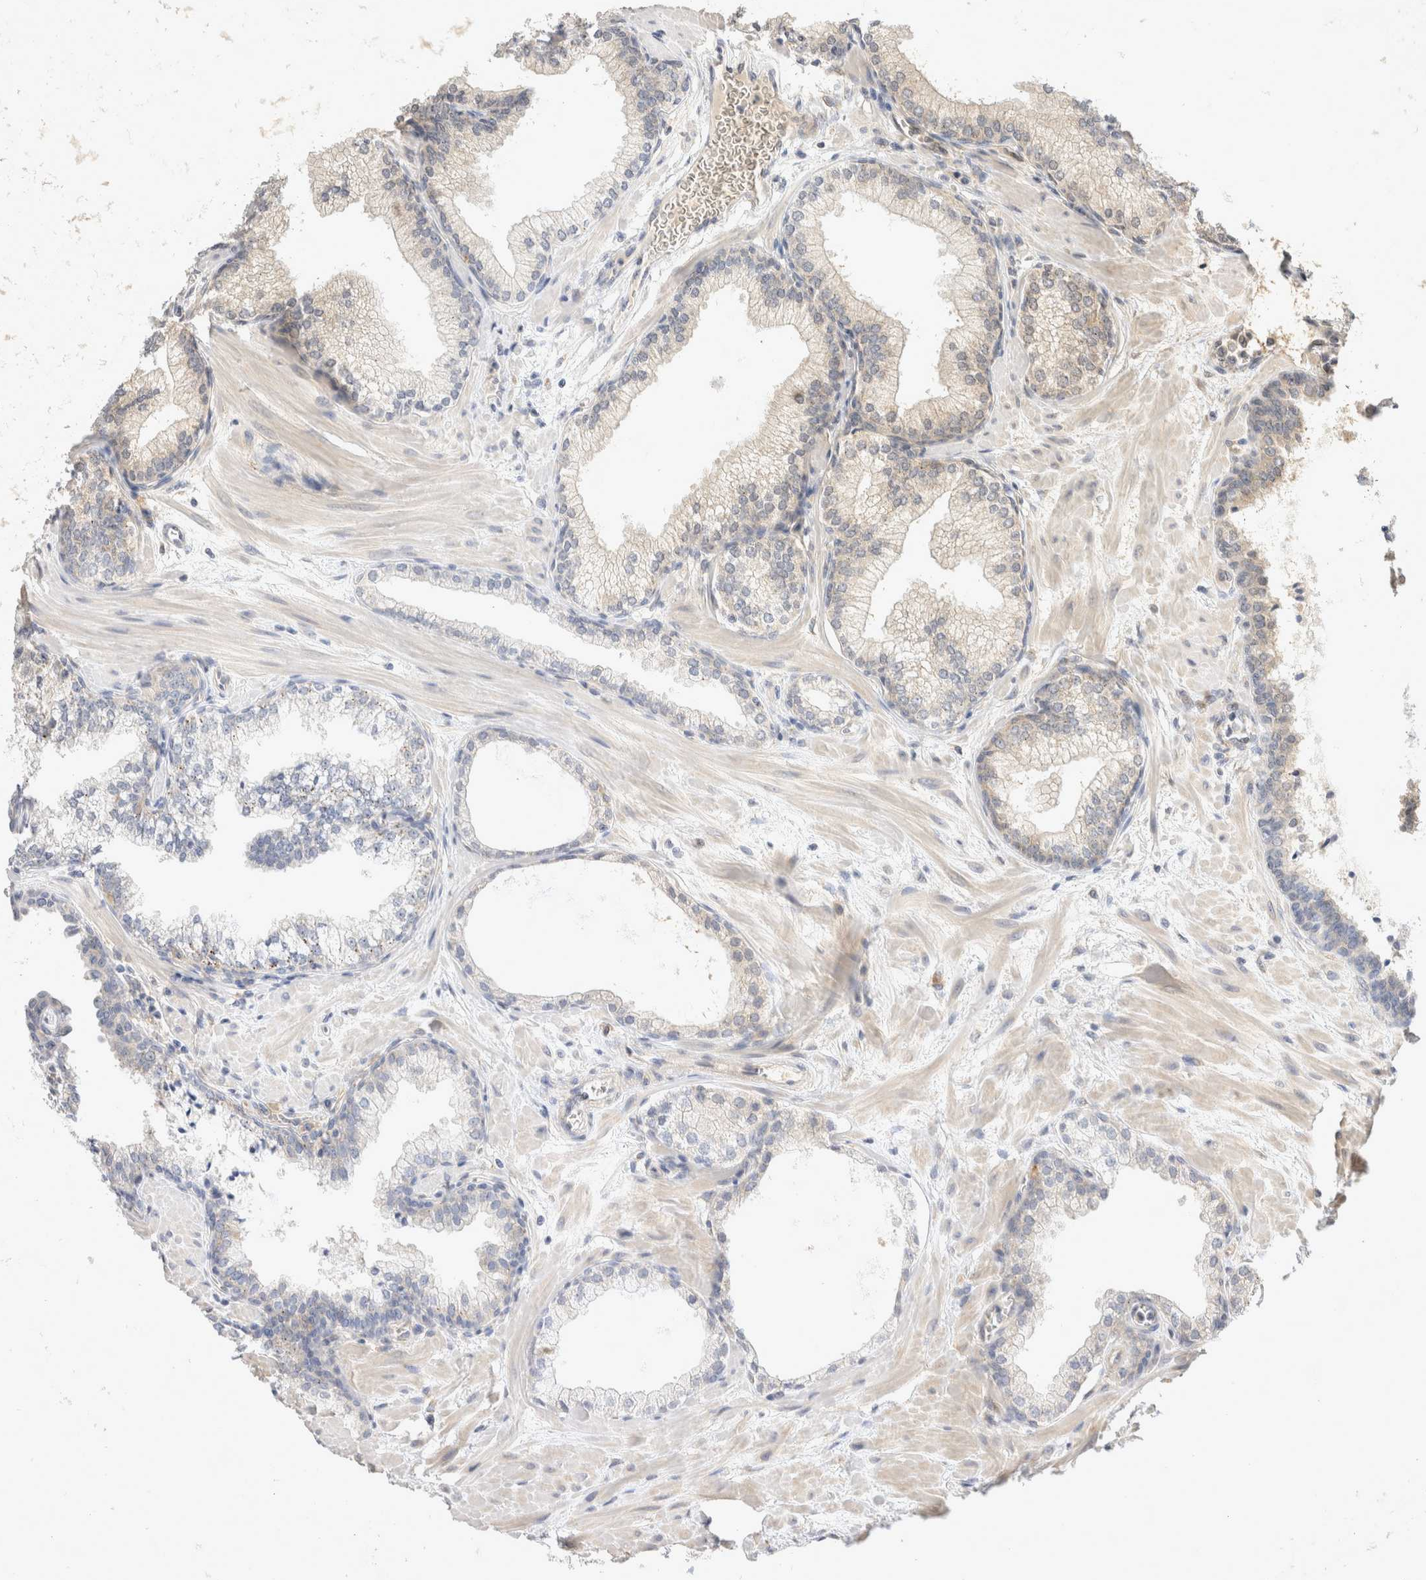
{"staining": {"intensity": "moderate", "quantity": "<25%", "location": "cytoplasmic/membranous"}, "tissue": "prostate", "cell_type": "Glandular cells", "image_type": "normal", "snomed": [{"axis": "morphology", "description": "Normal tissue, NOS"}, {"axis": "morphology", "description": "Urothelial carcinoma, Low grade"}, {"axis": "topography", "description": "Urinary bladder"}, {"axis": "topography", "description": "Prostate"}], "caption": "Immunohistochemistry photomicrograph of normal human prostate stained for a protein (brown), which exhibits low levels of moderate cytoplasmic/membranous expression in approximately <25% of glandular cells.", "gene": "EIF4G3", "patient": {"sex": "male", "age": 60}}